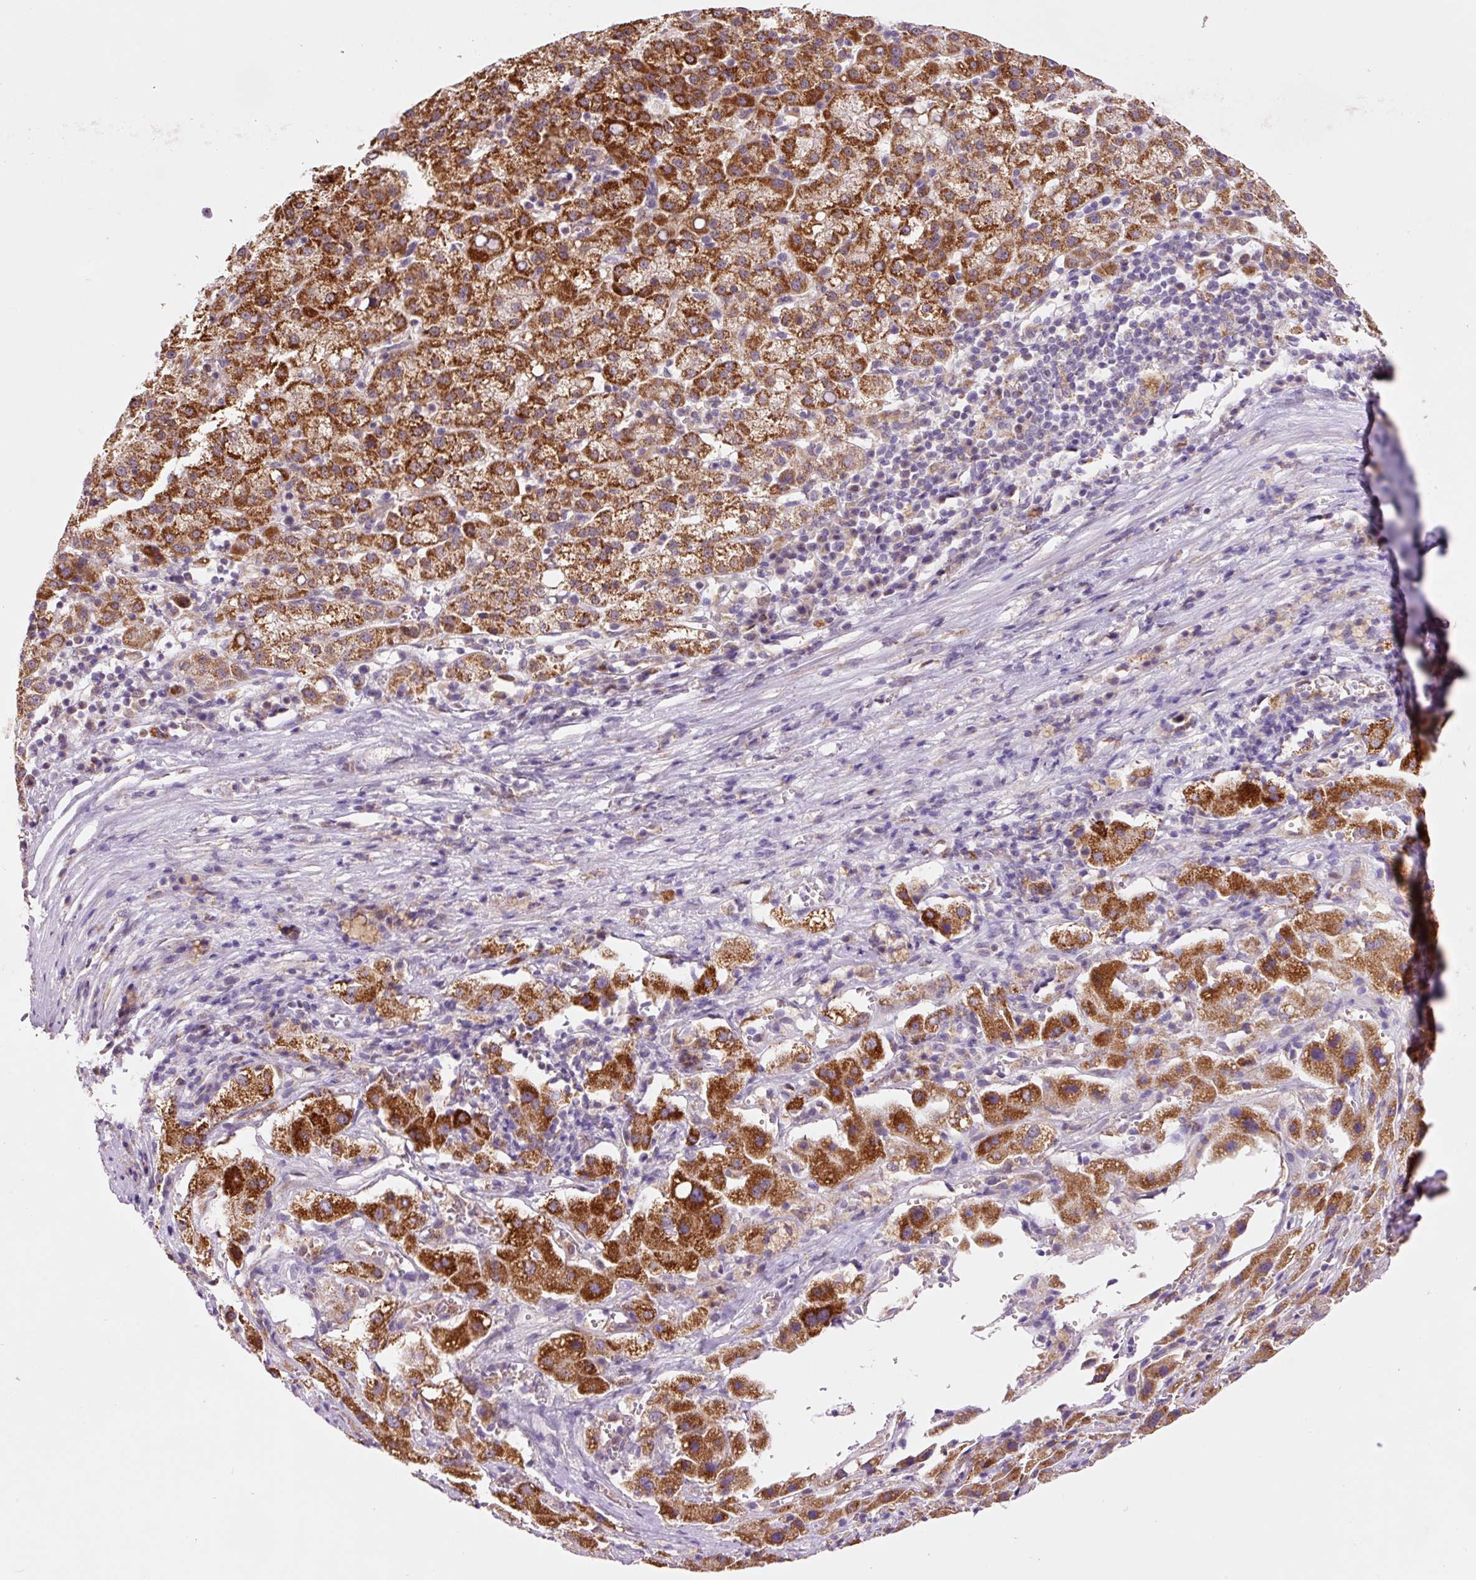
{"staining": {"intensity": "strong", "quantity": ">75%", "location": "cytoplasmic/membranous"}, "tissue": "liver cancer", "cell_type": "Tumor cells", "image_type": "cancer", "snomed": [{"axis": "morphology", "description": "Carcinoma, Hepatocellular, NOS"}, {"axis": "topography", "description": "Liver"}], "caption": "DAB (3,3'-diaminobenzidine) immunohistochemical staining of hepatocellular carcinoma (liver) exhibits strong cytoplasmic/membranous protein expression in approximately >75% of tumor cells.", "gene": "PCK2", "patient": {"sex": "female", "age": 58}}